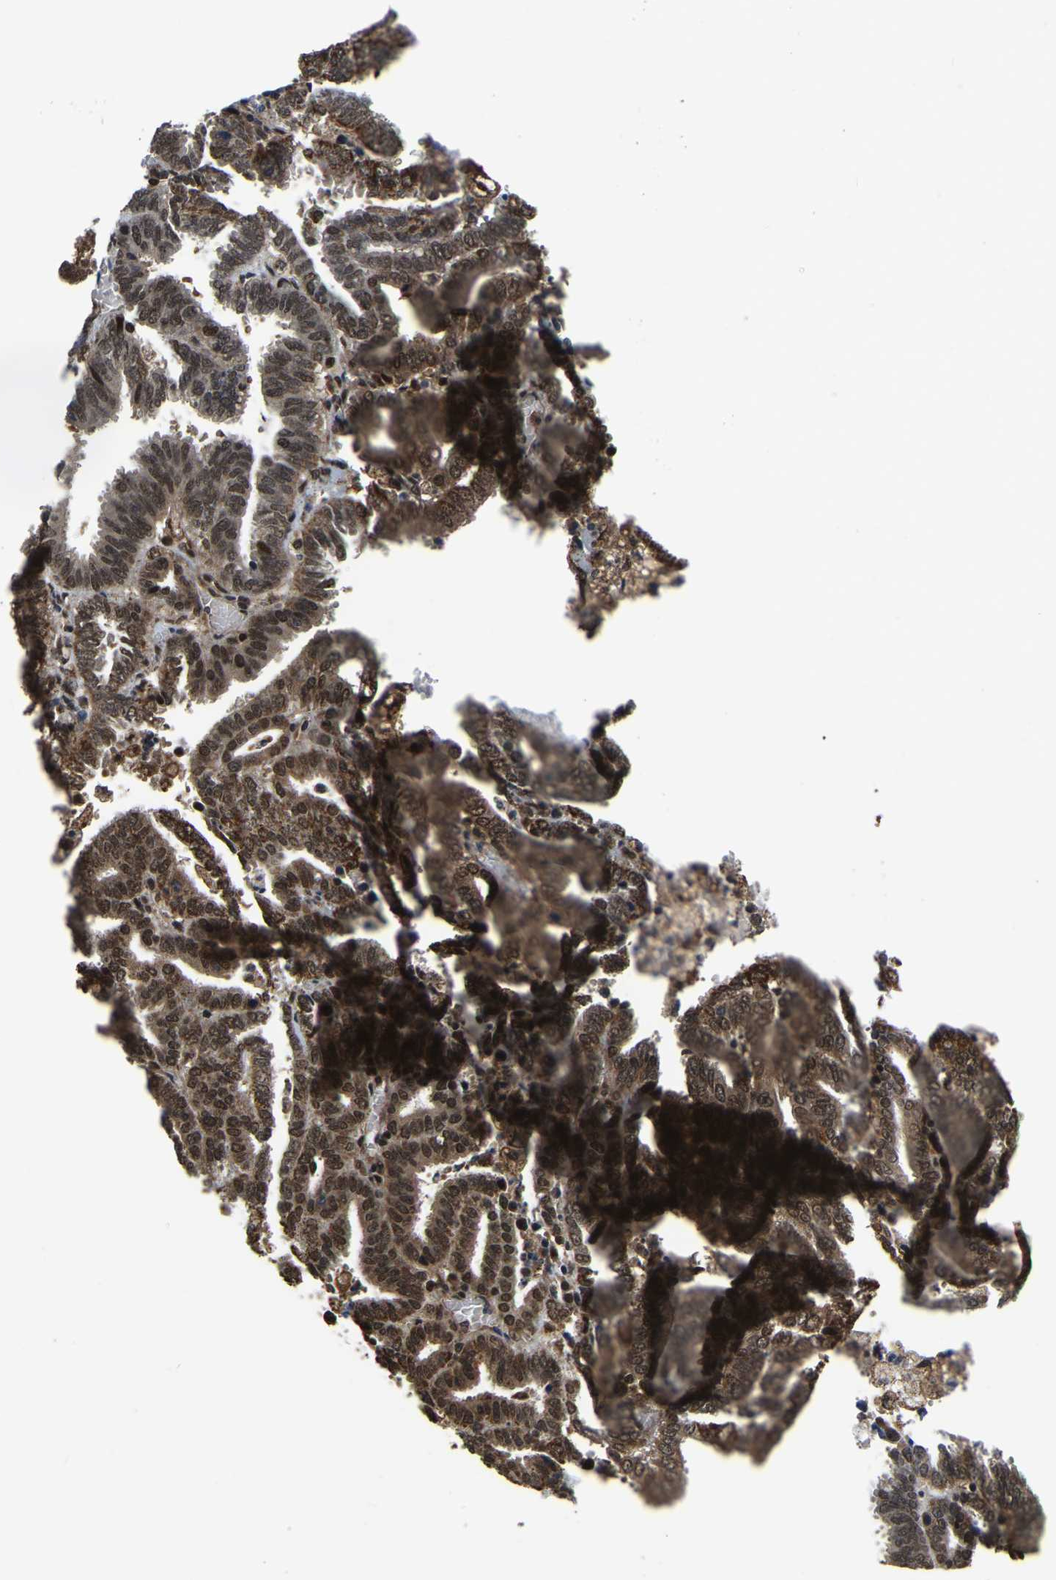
{"staining": {"intensity": "moderate", "quantity": ">75%", "location": "cytoplasmic/membranous,nuclear"}, "tissue": "endometrial cancer", "cell_type": "Tumor cells", "image_type": "cancer", "snomed": [{"axis": "morphology", "description": "Adenocarcinoma, NOS"}, {"axis": "topography", "description": "Uterus"}], "caption": "An immunohistochemistry (IHC) photomicrograph of tumor tissue is shown. Protein staining in brown labels moderate cytoplasmic/membranous and nuclear positivity in endometrial cancer within tumor cells. (DAB IHC, brown staining for protein, blue staining for nuclei).", "gene": "CIAO1", "patient": {"sex": "female", "age": 83}}